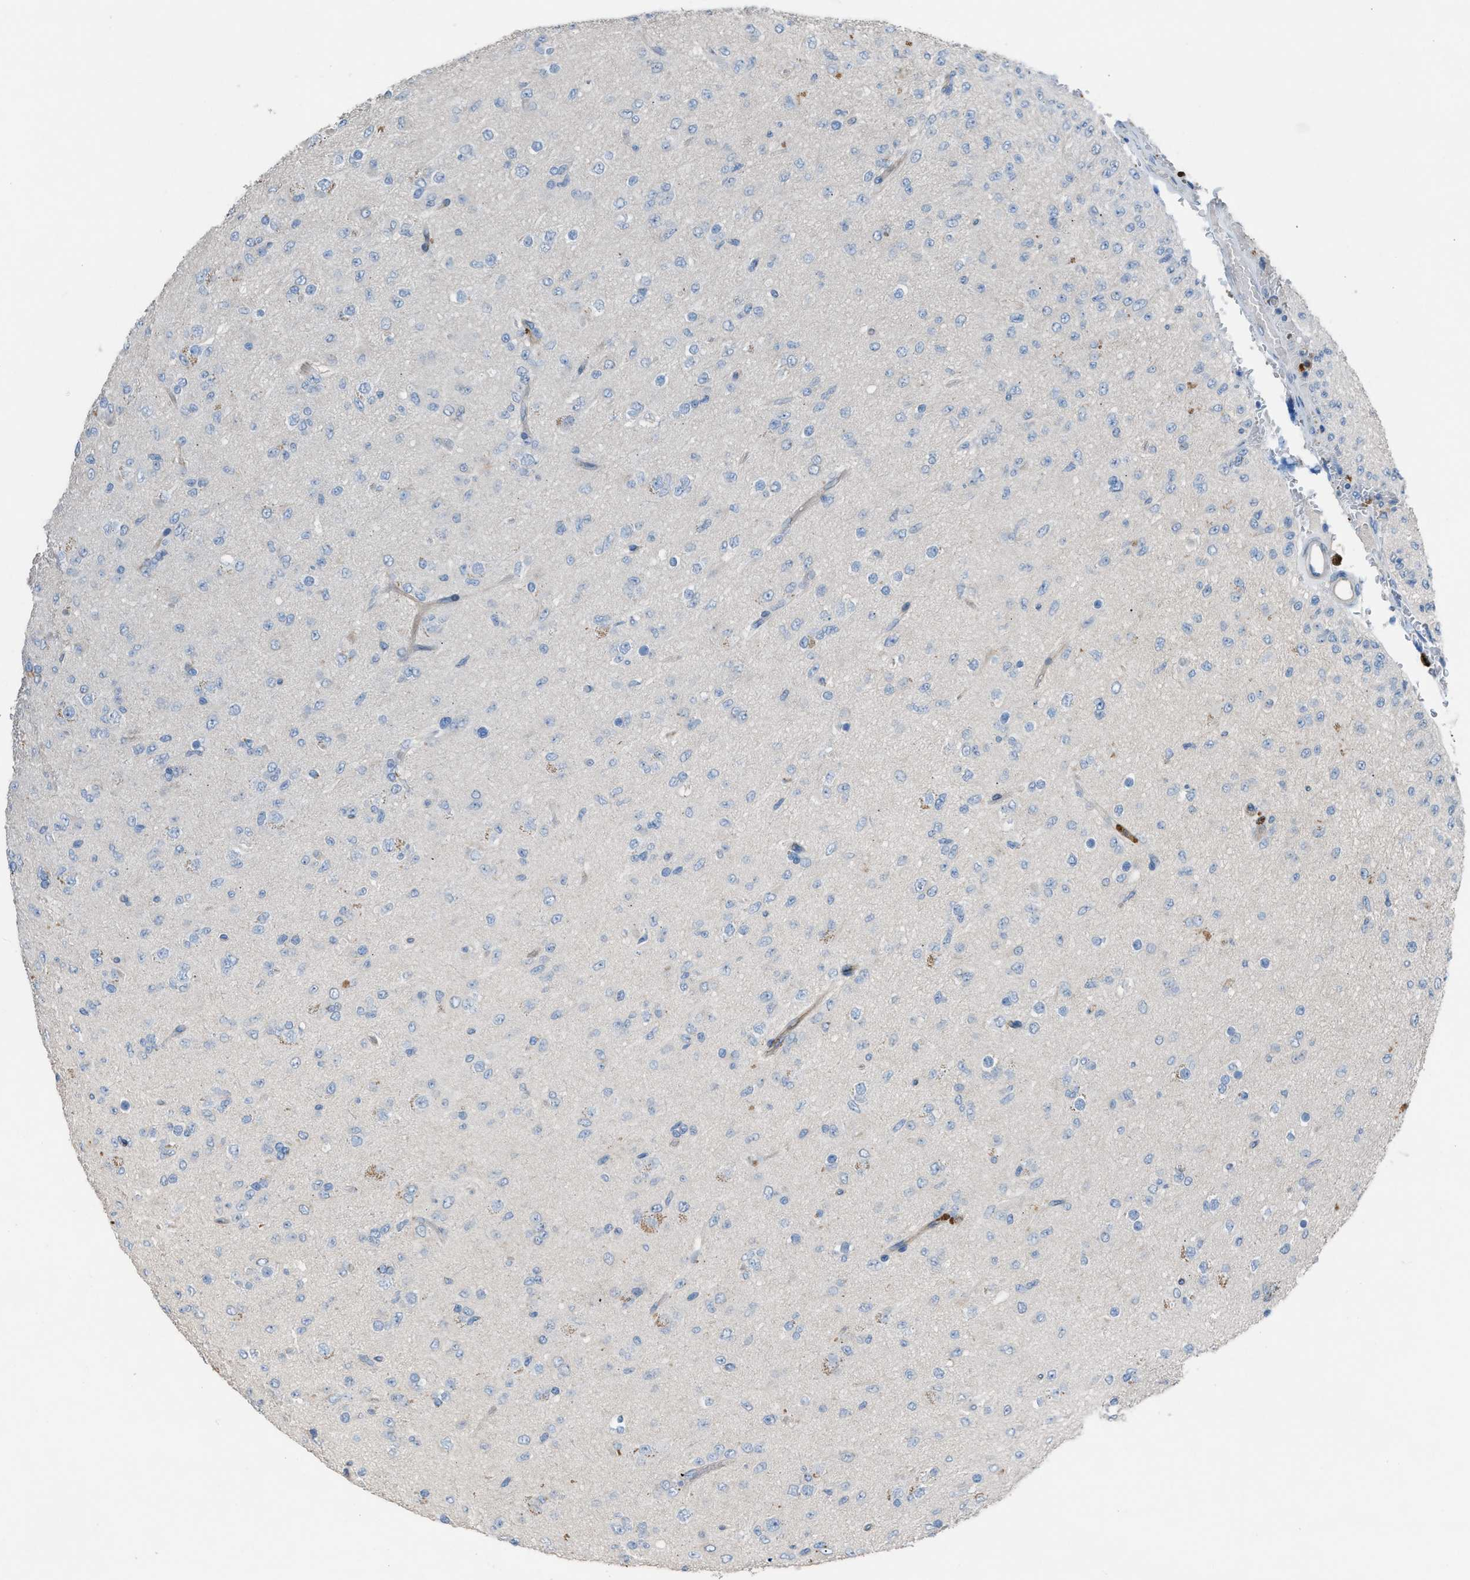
{"staining": {"intensity": "negative", "quantity": "none", "location": "none"}, "tissue": "glioma", "cell_type": "Tumor cells", "image_type": "cancer", "snomed": [{"axis": "morphology", "description": "Glioma, malignant, Low grade"}, {"axis": "topography", "description": "Brain"}], "caption": "Immunohistochemistry (IHC) photomicrograph of neoplastic tissue: human malignant low-grade glioma stained with DAB (3,3'-diaminobenzidine) reveals no significant protein positivity in tumor cells.", "gene": "DYSF", "patient": {"sex": "male", "age": 65}}